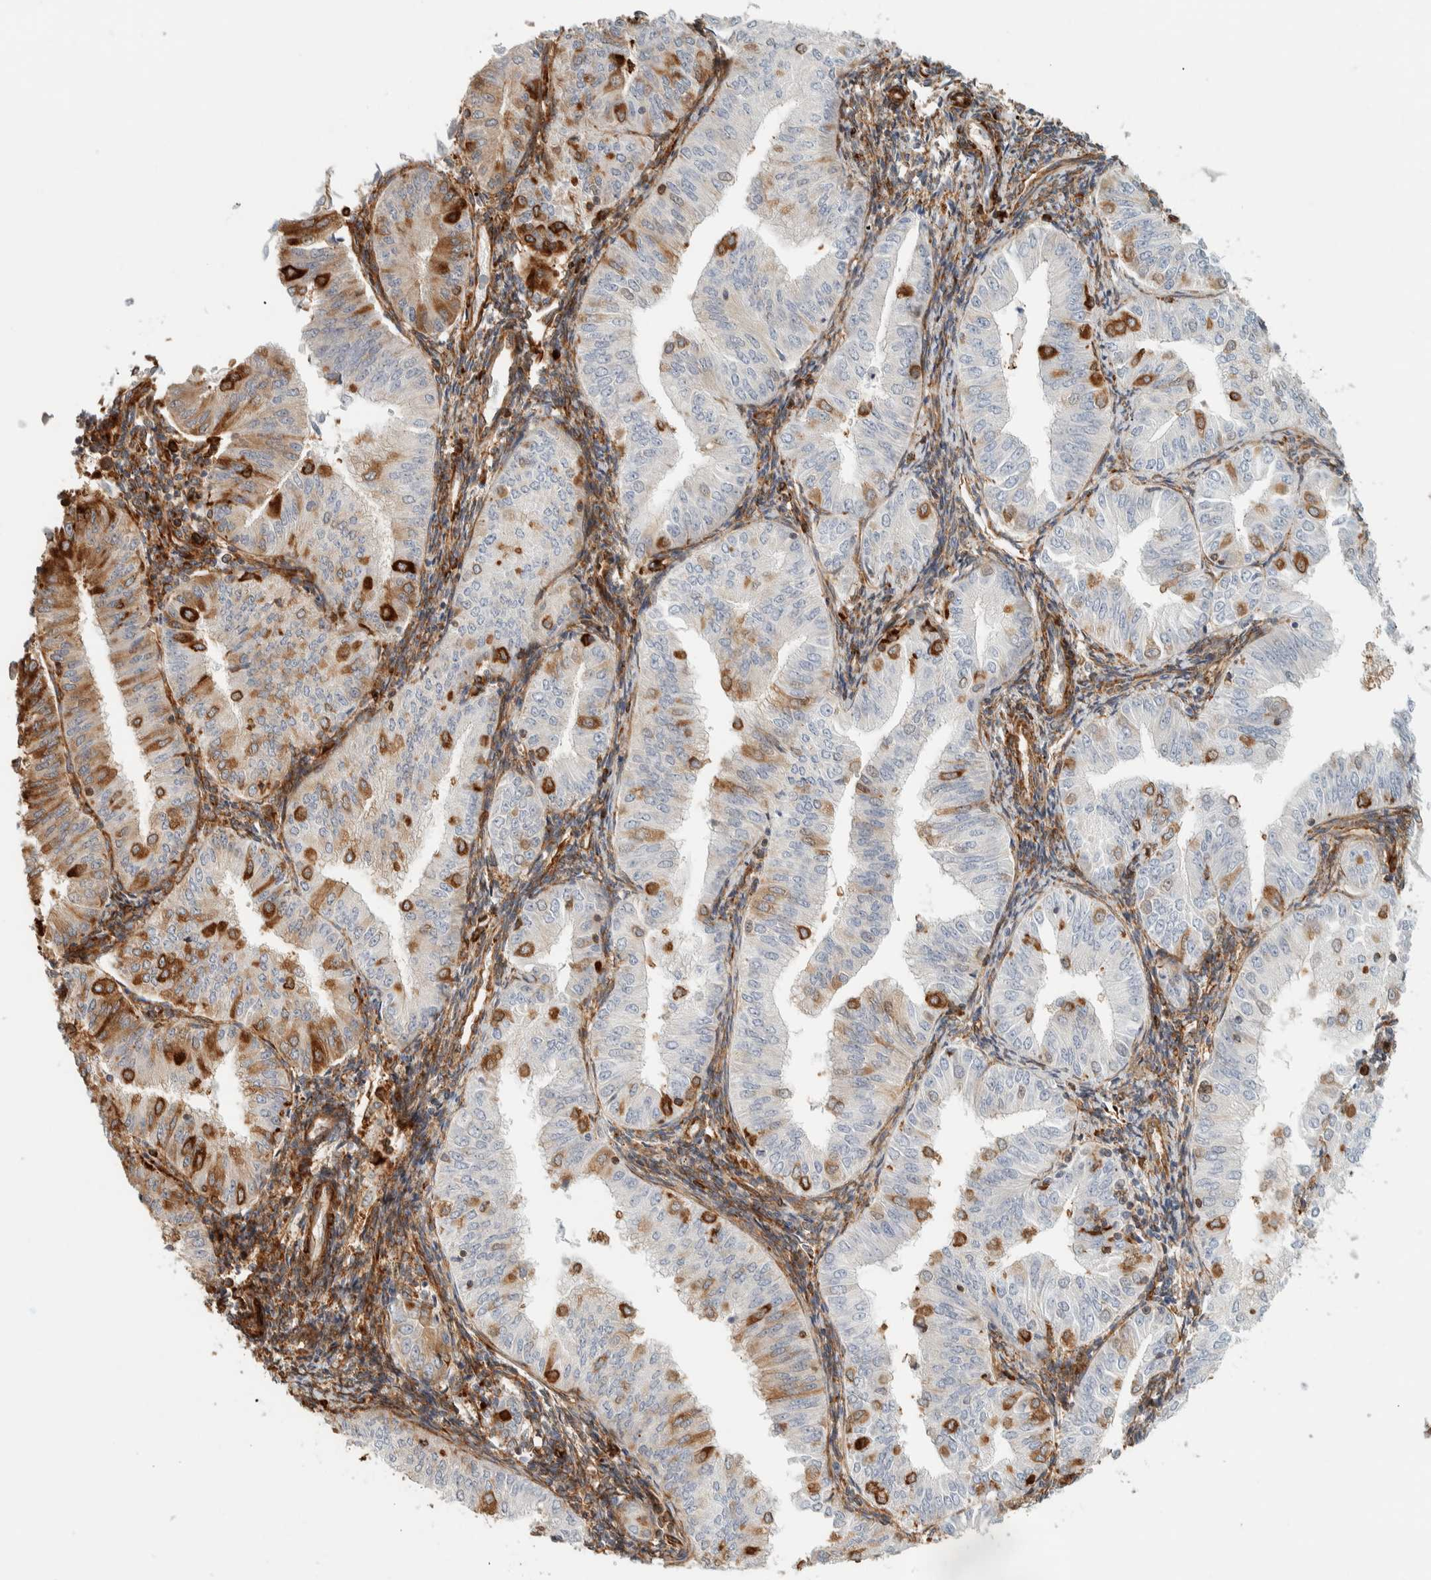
{"staining": {"intensity": "strong", "quantity": "25%-75%", "location": "cytoplasmic/membranous"}, "tissue": "endometrial cancer", "cell_type": "Tumor cells", "image_type": "cancer", "snomed": [{"axis": "morphology", "description": "Normal tissue, NOS"}, {"axis": "morphology", "description": "Adenocarcinoma, NOS"}, {"axis": "topography", "description": "Endometrium"}], "caption": "Tumor cells demonstrate high levels of strong cytoplasmic/membranous positivity in about 25%-75% of cells in adenocarcinoma (endometrial). (IHC, brightfield microscopy, high magnification).", "gene": "LLGL2", "patient": {"sex": "female", "age": 53}}